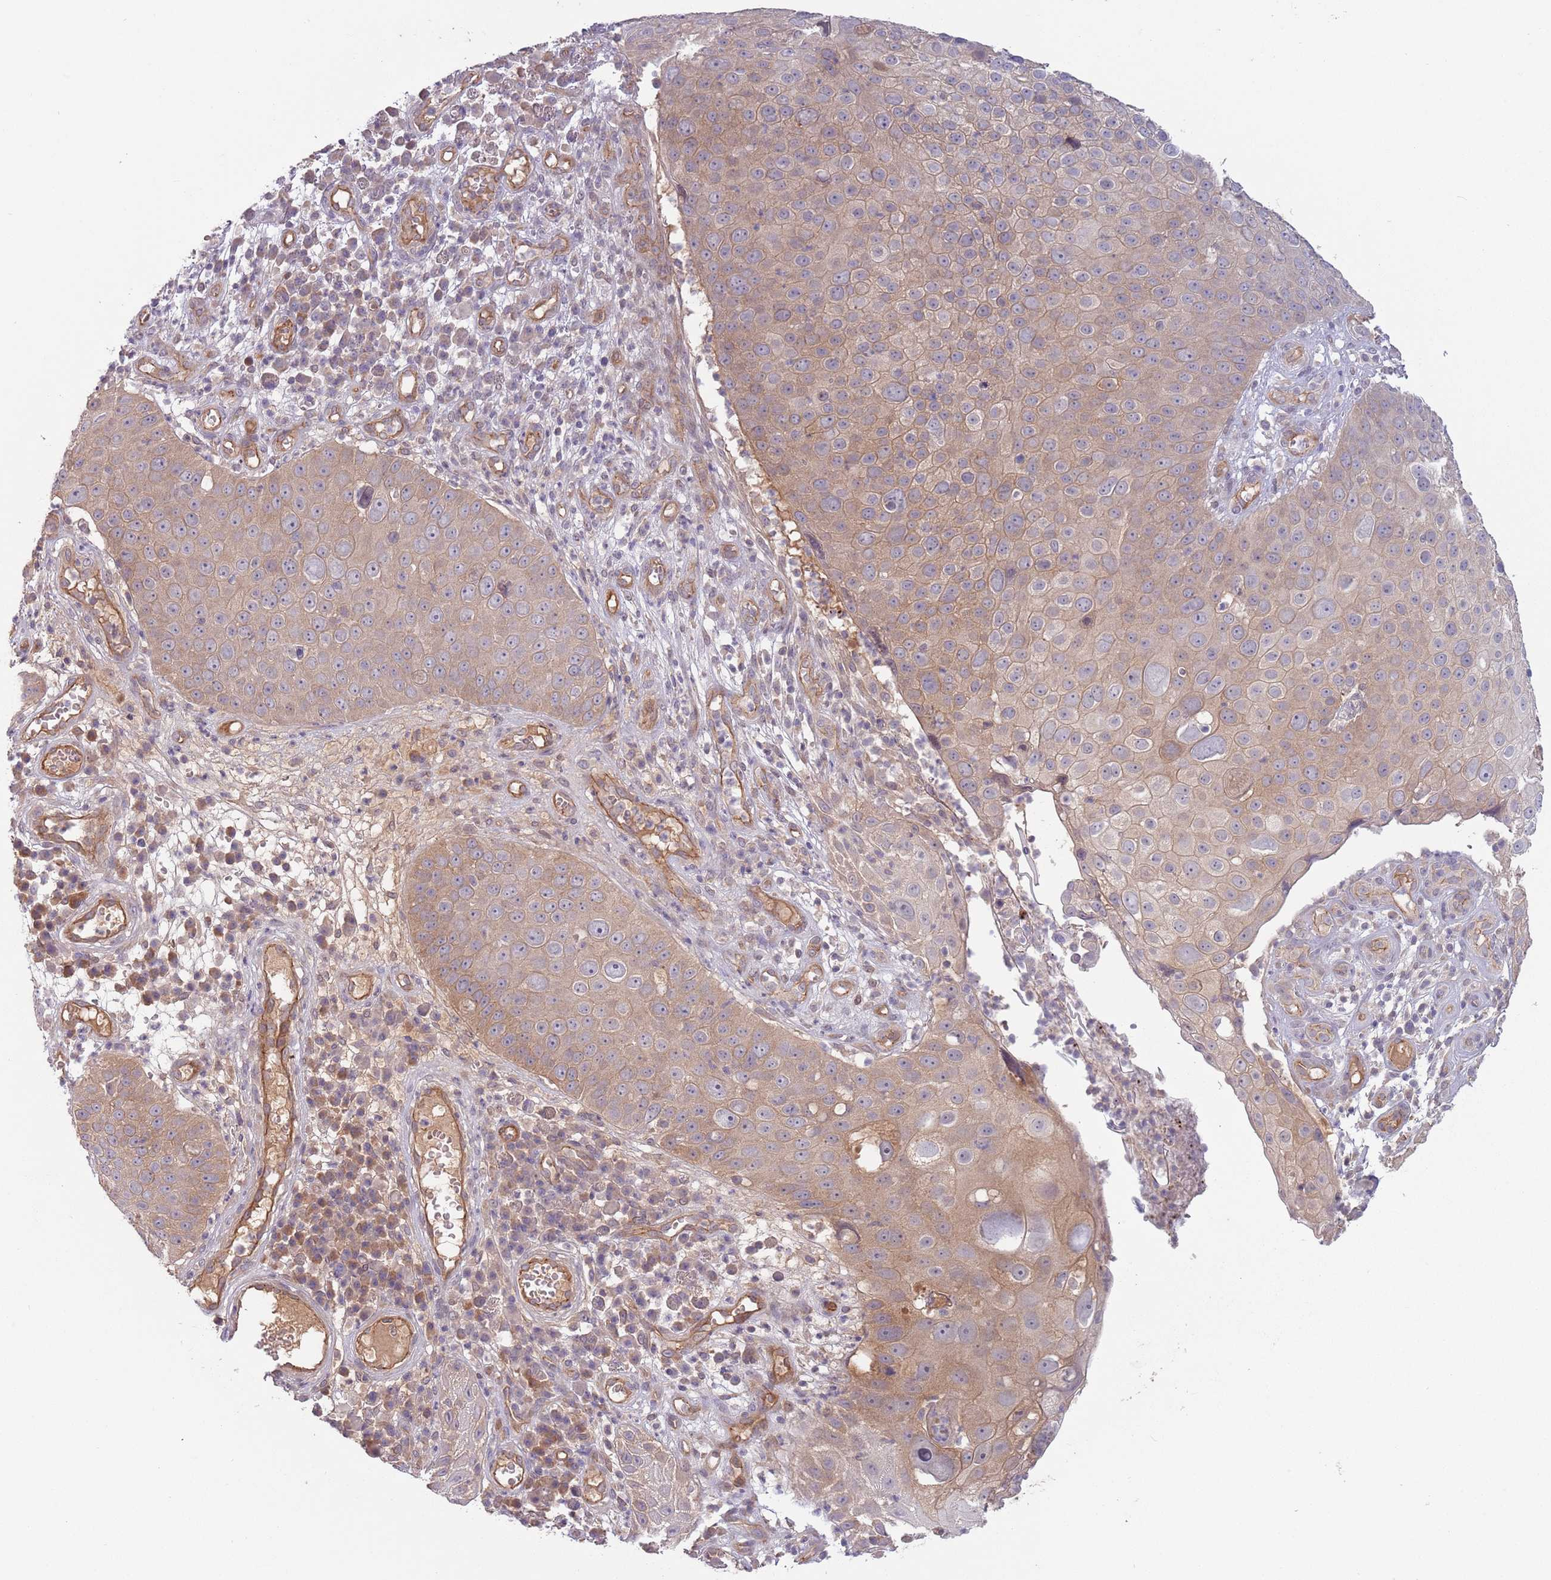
{"staining": {"intensity": "weak", "quantity": "25%-75%", "location": "cytoplasmic/membranous"}, "tissue": "skin cancer", "cell_type": "Tumor cells", "image_type": "cancer", "snomed": [{"axis": "morphology", "description": "Squamous cell carcinoma, NOS"}, {"axis": "topography", "description": "Skin"}], "caption": "Protein analysis of squamous cell carcinoma (skin) tissue exhibits weak cytoplasmic/membranous expression in about 25%-75% of tumor cells. (brown staining indicates protein expression, while blue staining denotes nuclei).", "gene": "SAV1", "patient": {"sex": "male", "age": 71}}